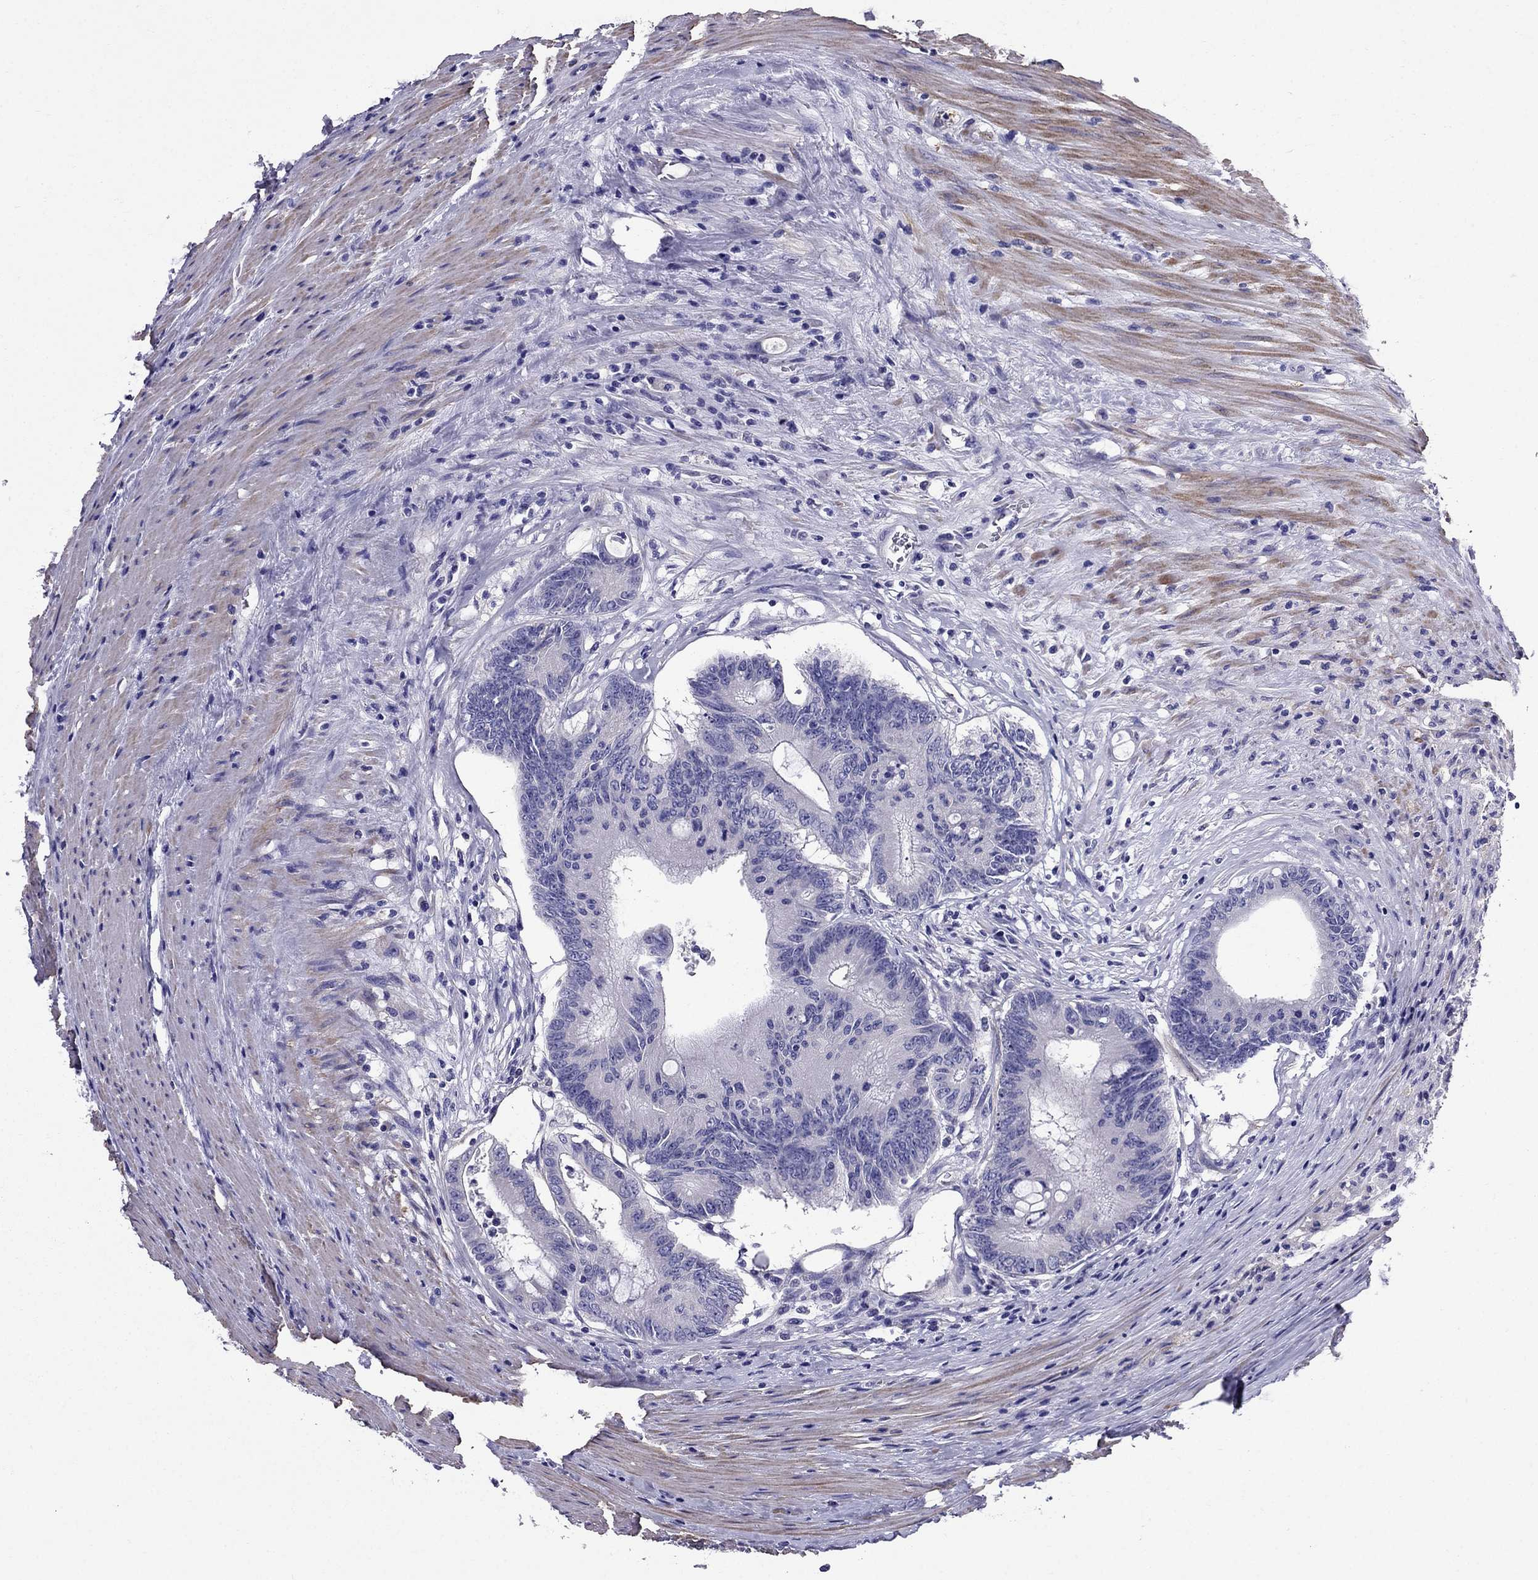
{"staining": {"intensity": "negative", "quantity": "none", "location": "none"}, "tissue": "colorectal cancer", "cell_type": "Tumor cells", "image_type": "cancer", "snomed": [{"axis": "morphology", "description": "Adenocarcinoma, NOS"}, {"axis": "topography", "description": "Rectum"}], "caption": "IHC histopathology image of colorectal cancer stained for a protein (brown), which reveals no expression in tumor cells.", "gene": "GPR50", "patient": {"sex": "male", "age": 59}}